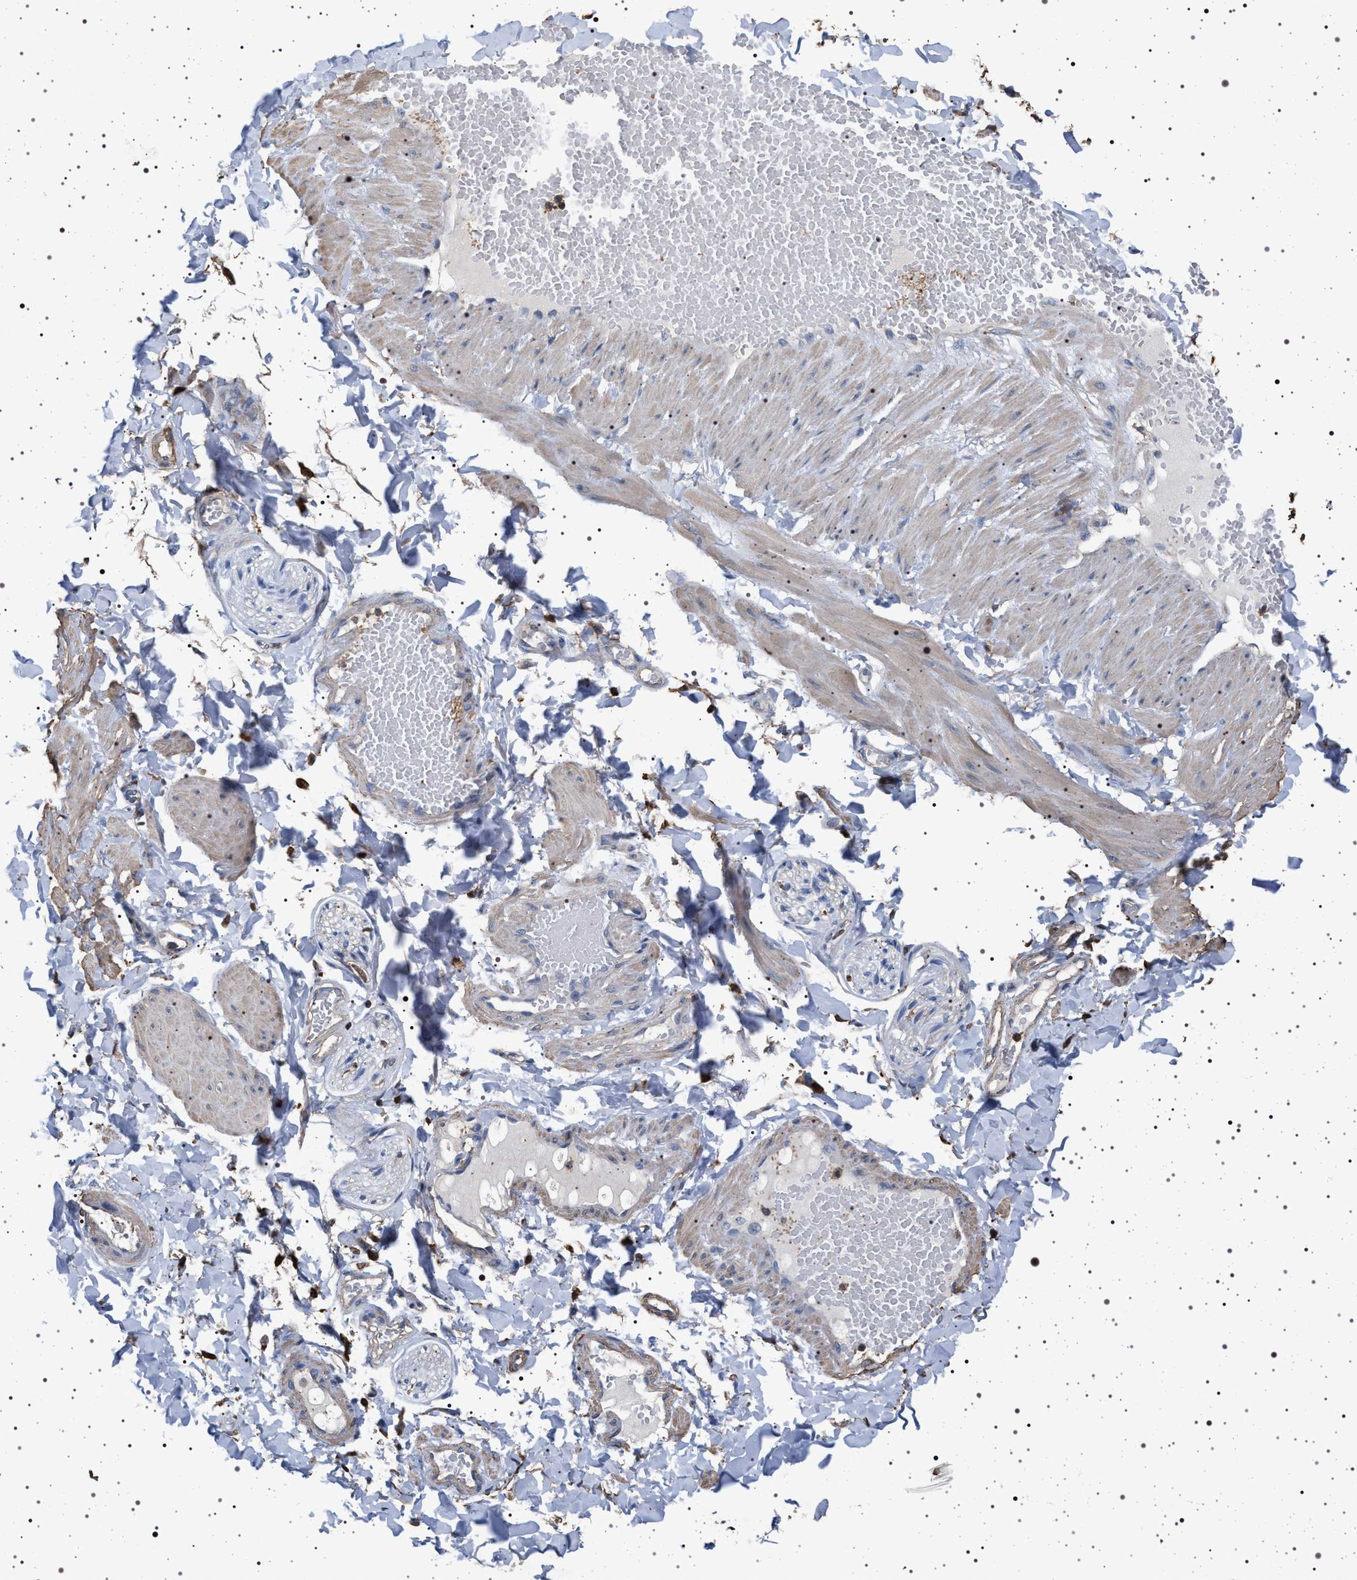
{"staining": {"intensity": "weak", "quantity": "<25%", "location": "cytoplasmic/membranous"}, "tissue": "adipose tissue", "cell_type": "Adipocytes", "image_type": "normal", "snomed": [{"axis": "morphology", "description": "Normal tissue, NOS"}, {"axis": "topography", "description": "Adipose tissue"}, {"axis": "topography", "description": "Vascular tissue"}, {"axis": "topography", "description": "Peripheral nerve tissue"}], "caption": "IHC histopathology image of unremarkable human adipose tissue stained for a protein (brown), which displays no staining in adipocytes.", "gene": "SMAP2", "patient": {"sex": "male", "age": 25}}